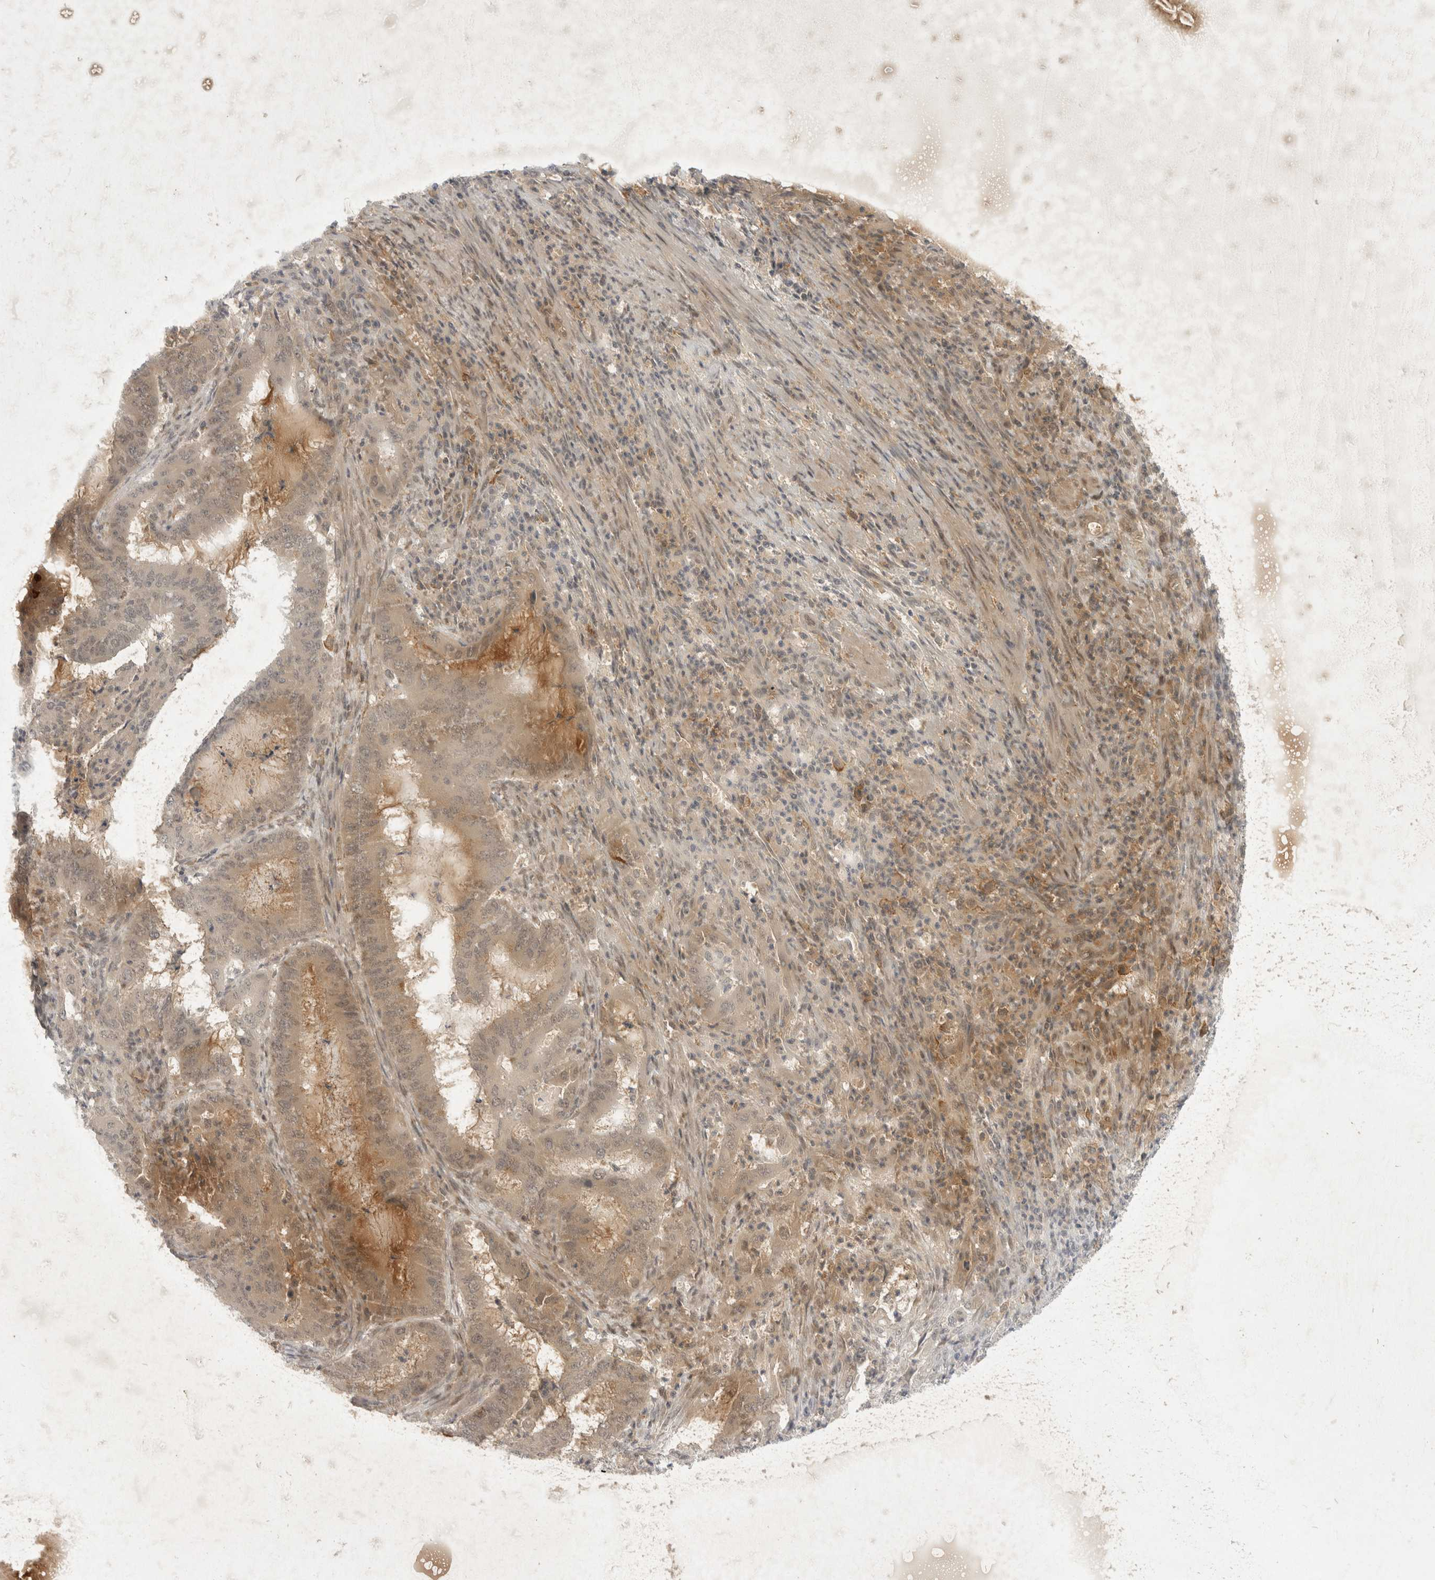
{"staining": {"intensity": "moderate", "quantity": "<25%", "location": "cytoplasmic/membranous"}, "tissue": "endometrial cancer", "cell_type": "Tumor cells", "image_type": "cancer", "snomed": [{"axis": "morphology", "description": "Adenocarcinoma, NOS"}, {"axis": "topography", "description": "Endometrium"}], "caption": "Moderate cytoplasmic/membranous staining is appreciated in approximately <25% of tumor cells in endometrial adenocarcinoma.", "gene": "TOM1L2", "patient": {"sex": "female", "age": 49}}